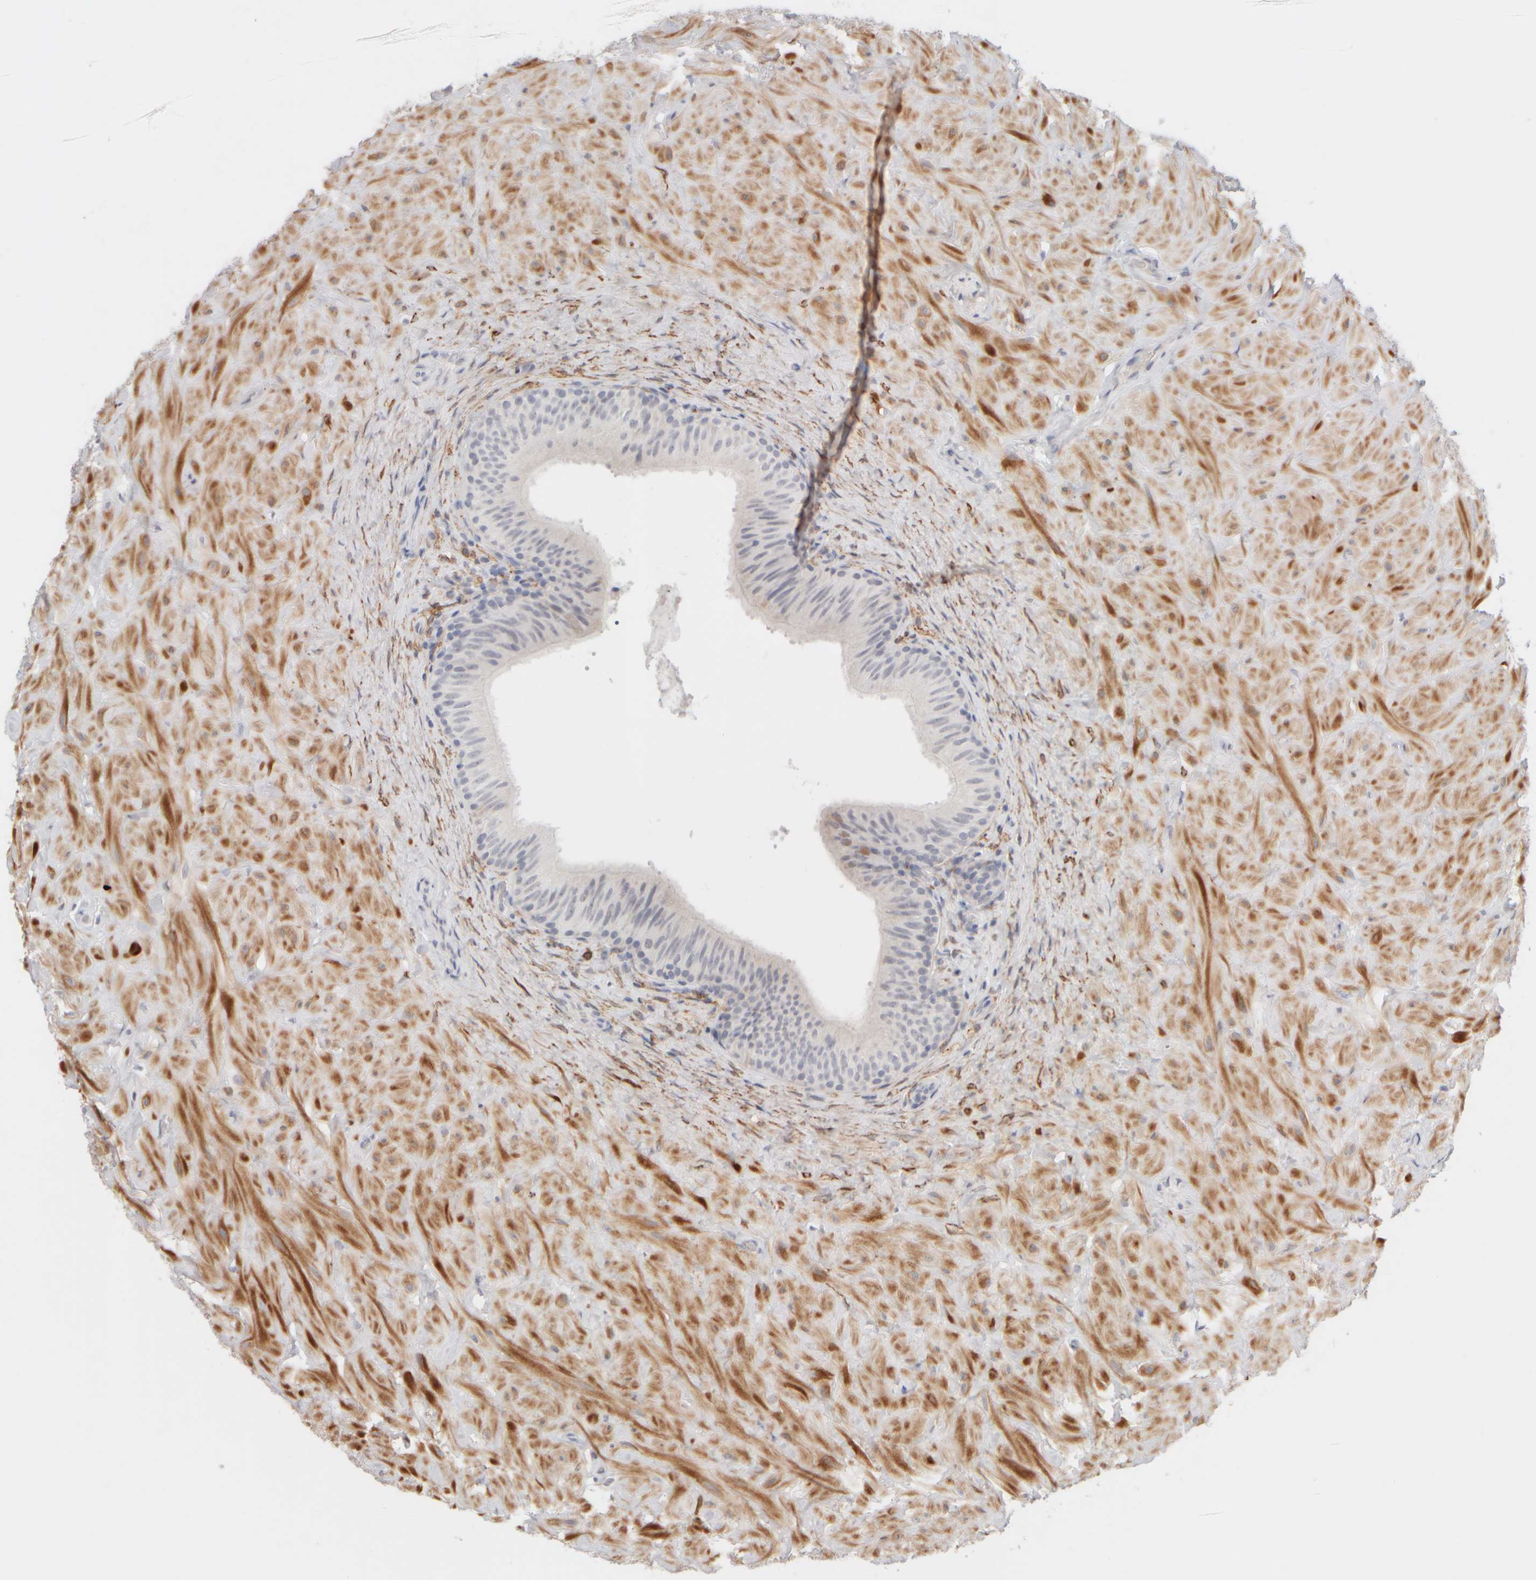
{"staining": {"intensity": "weak", "quantity": "<25%", "location": "cytoplasmic/membranous"}, "tissue": "epididymis", "cell_type": "Glandular cells", "image_type": "normal", "snomed": [{"axis": "morphology", "description": "Normal tissue, NOS"}, {"axis": "topography", "description": "Soft tissue"}, {"axis": "topography", "description": "Epididymis"}], "caption": "Immunohistochemical staining of unremarkable epididymis exhibits no significant positivity in glandular cells.", "gene": "ZNF112", "patient": {"sex": "male", "age": 26}}